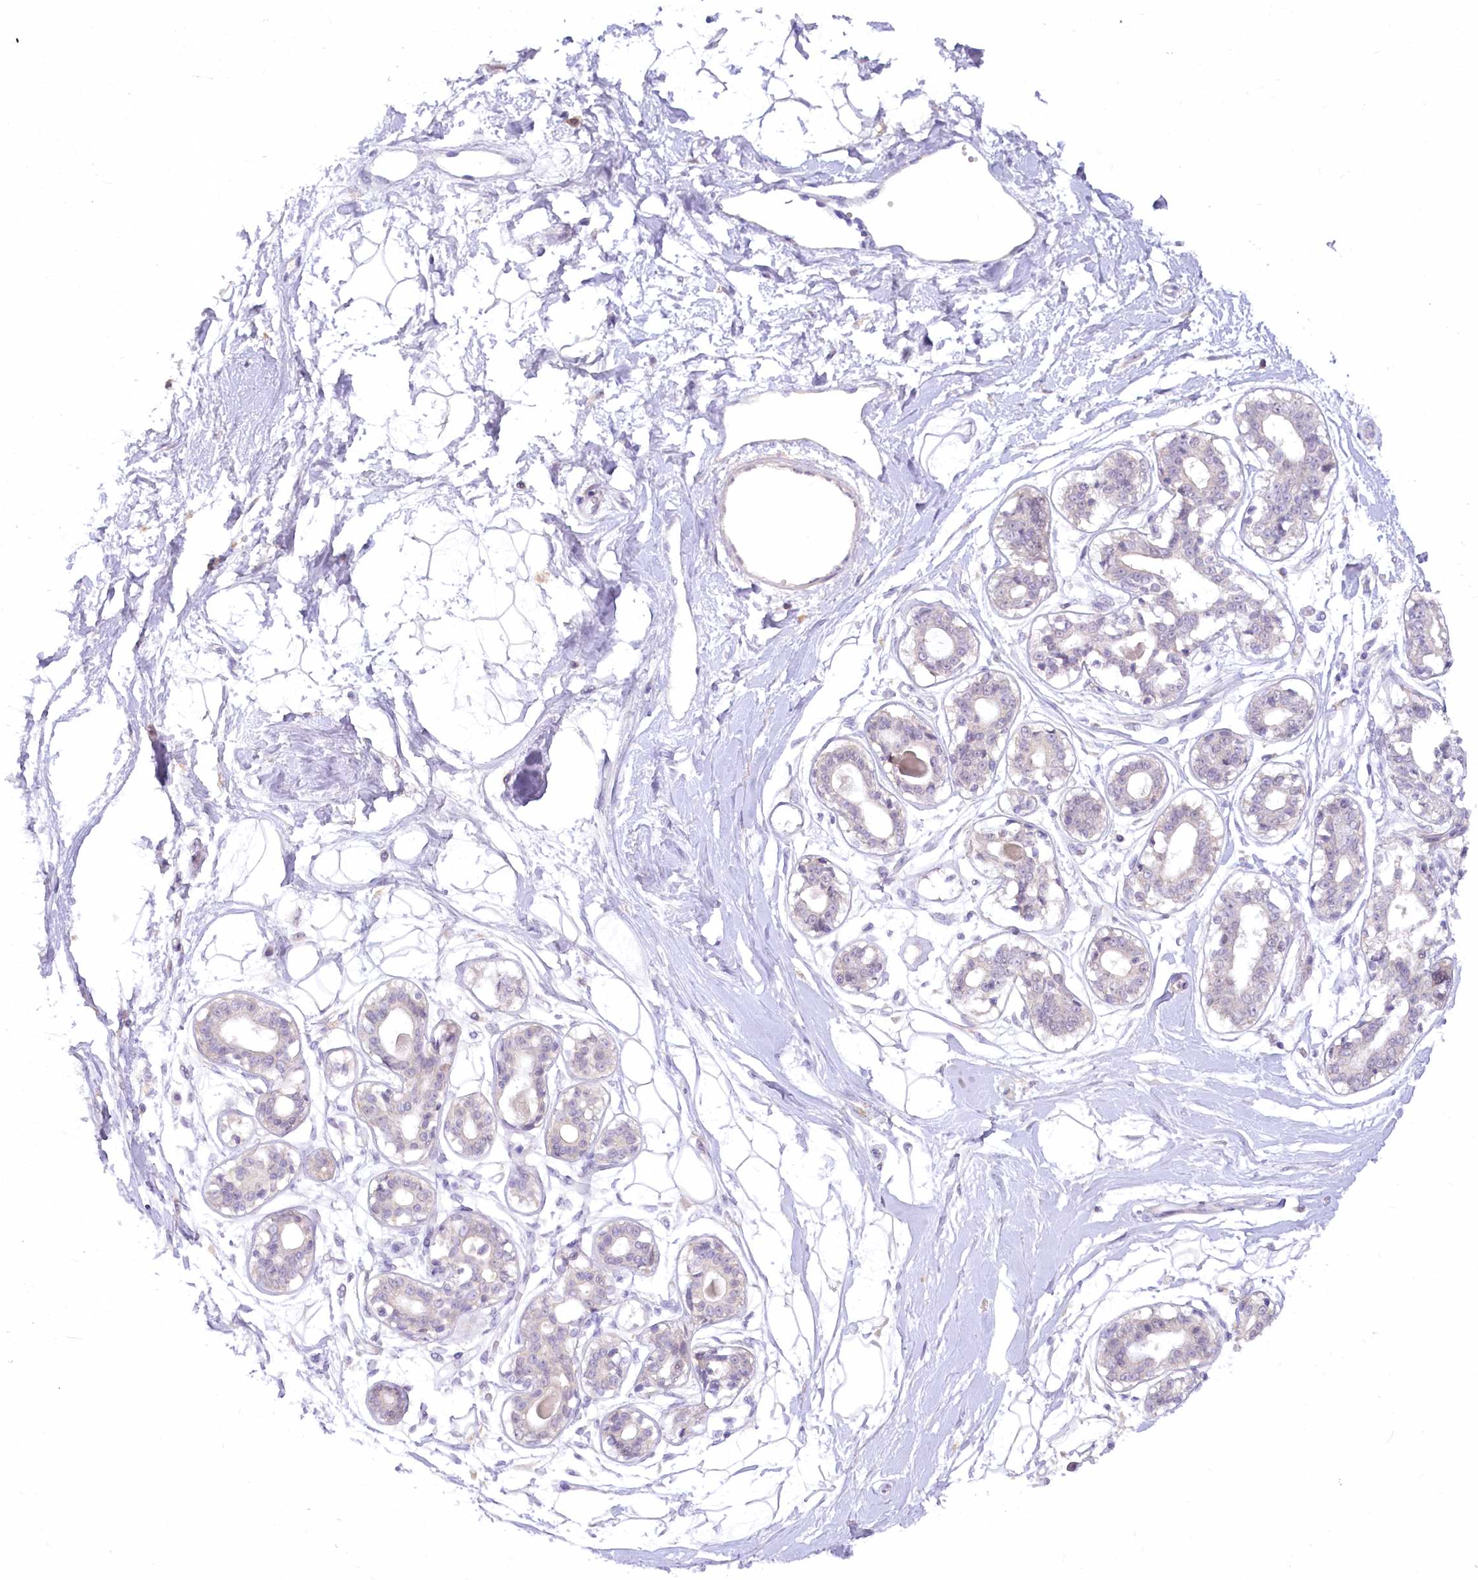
{"staining": {"intensity": "negative", "quantity": "none", "location": "none"}, "tissue": "breast", "cell_type": "Adipocytes", "image_type": "normal", "snomed": [{"axis": "morphology", "description": "Normal tissue, NOS"}, {"axis": "topography", "description": "Breast"}], "caption": "Immunohistochemistry (IHC) photomicrograph of benign breast: breast stained with DAB reveals no significant protein positivity in adipocytes. (Brightfield microscopy of DAB immunohistochemistry (IHC) at high magnification).", "gene": "EFHC2", "patient": {"sex": "female", "age": 45}}